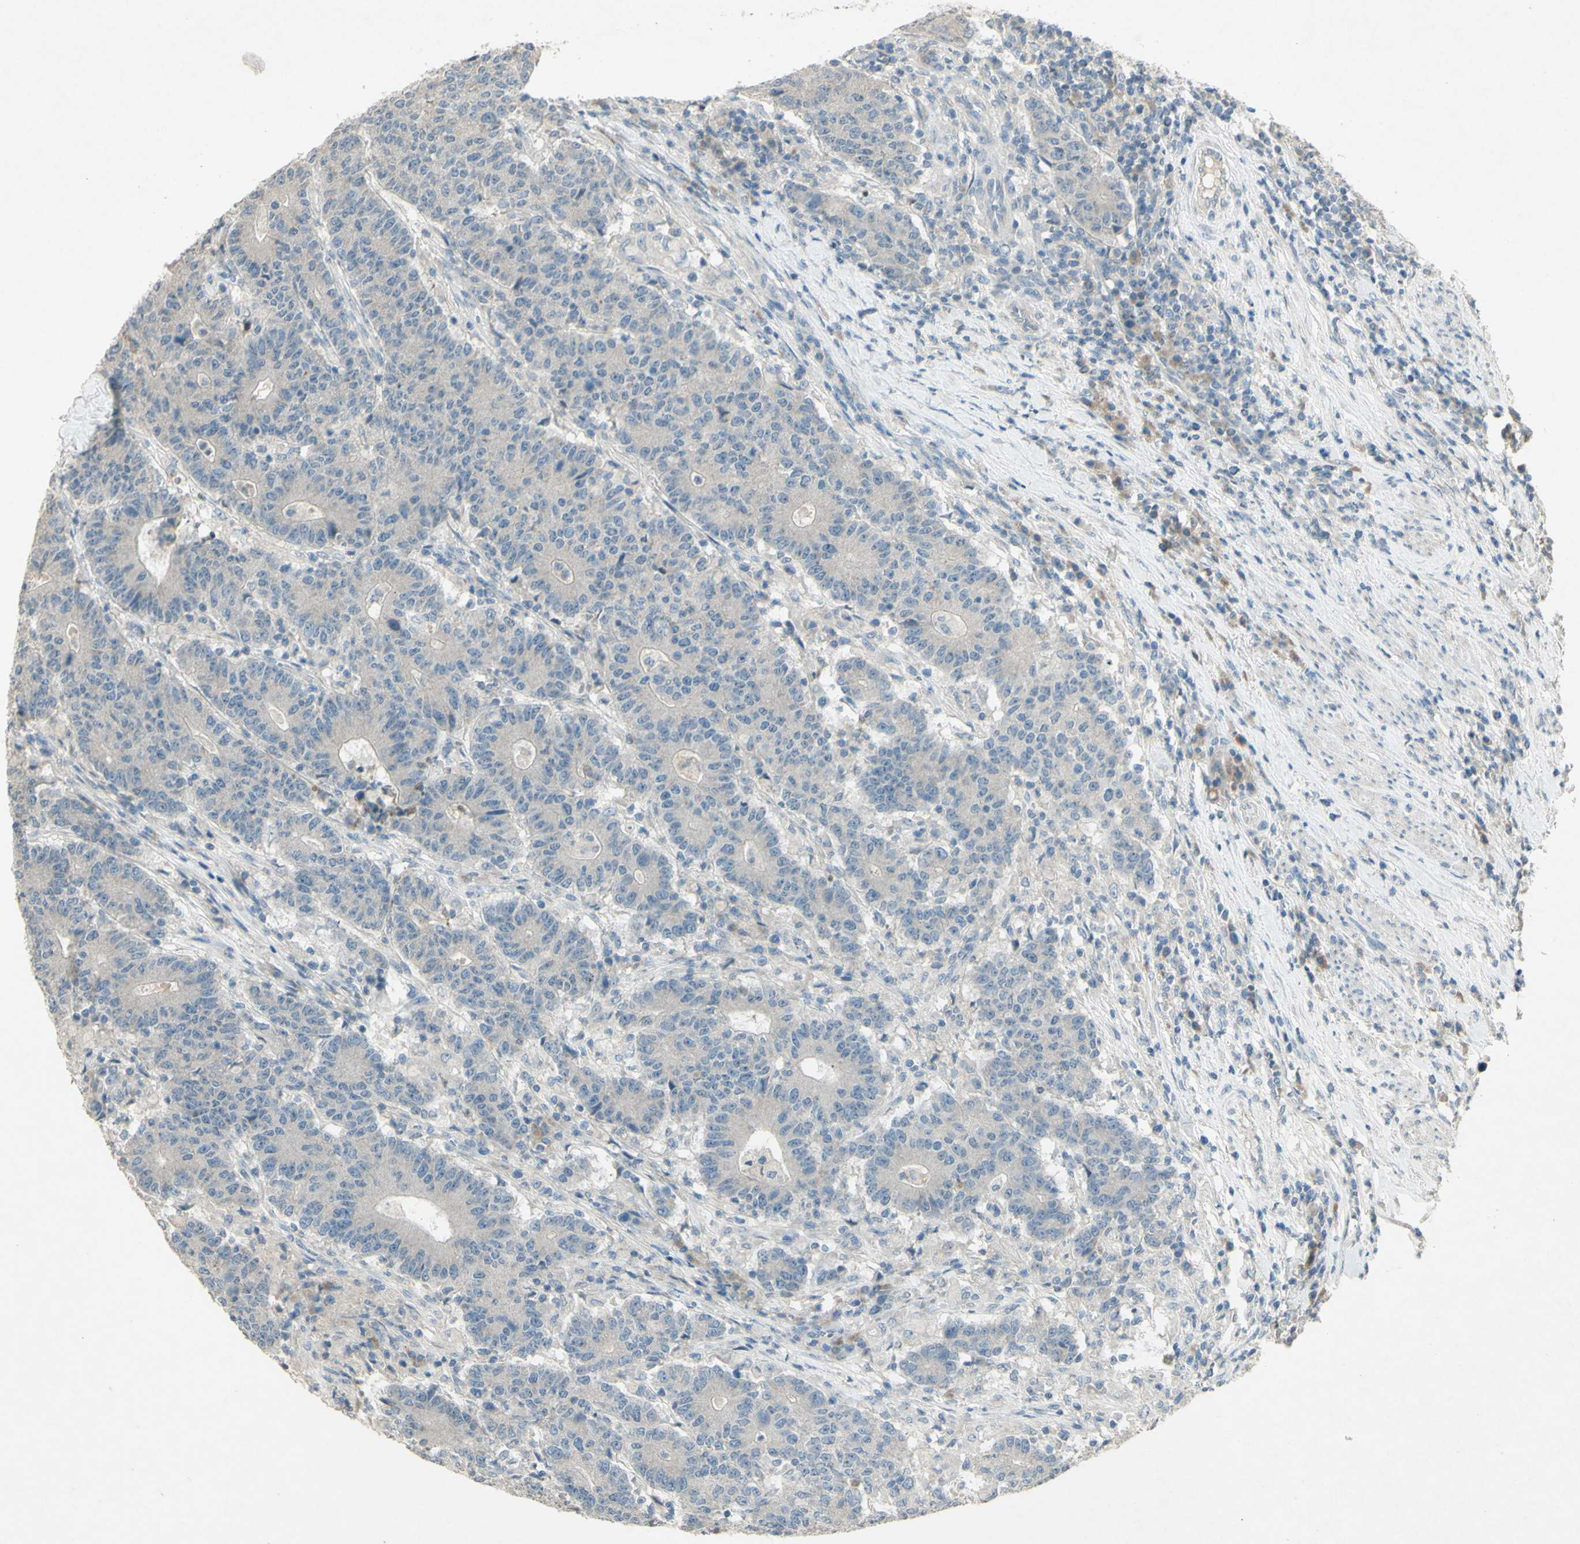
{"staining": {"intensity": "negative", "quantity": "none", "location": "none"}, "tissue": "colorectal cancer", "cell_type": "Tumor cells", "image_type": "cancer", "snomed": [{"axis": "morphology", "description": "Normal tissue, NOS"}, {"axis": "morphology", "description": "Adenocarcinoma, NOS"}, {"axis": "topography", "description": "Colon"}], "caption": "The immunohistochemistry (IHC) histopathology image has no significant staining in tumor cells of colorectal adenocarcinoma tissue.", "gene": "TIMM21", "patient": {"sex": "female", "age": 75}}